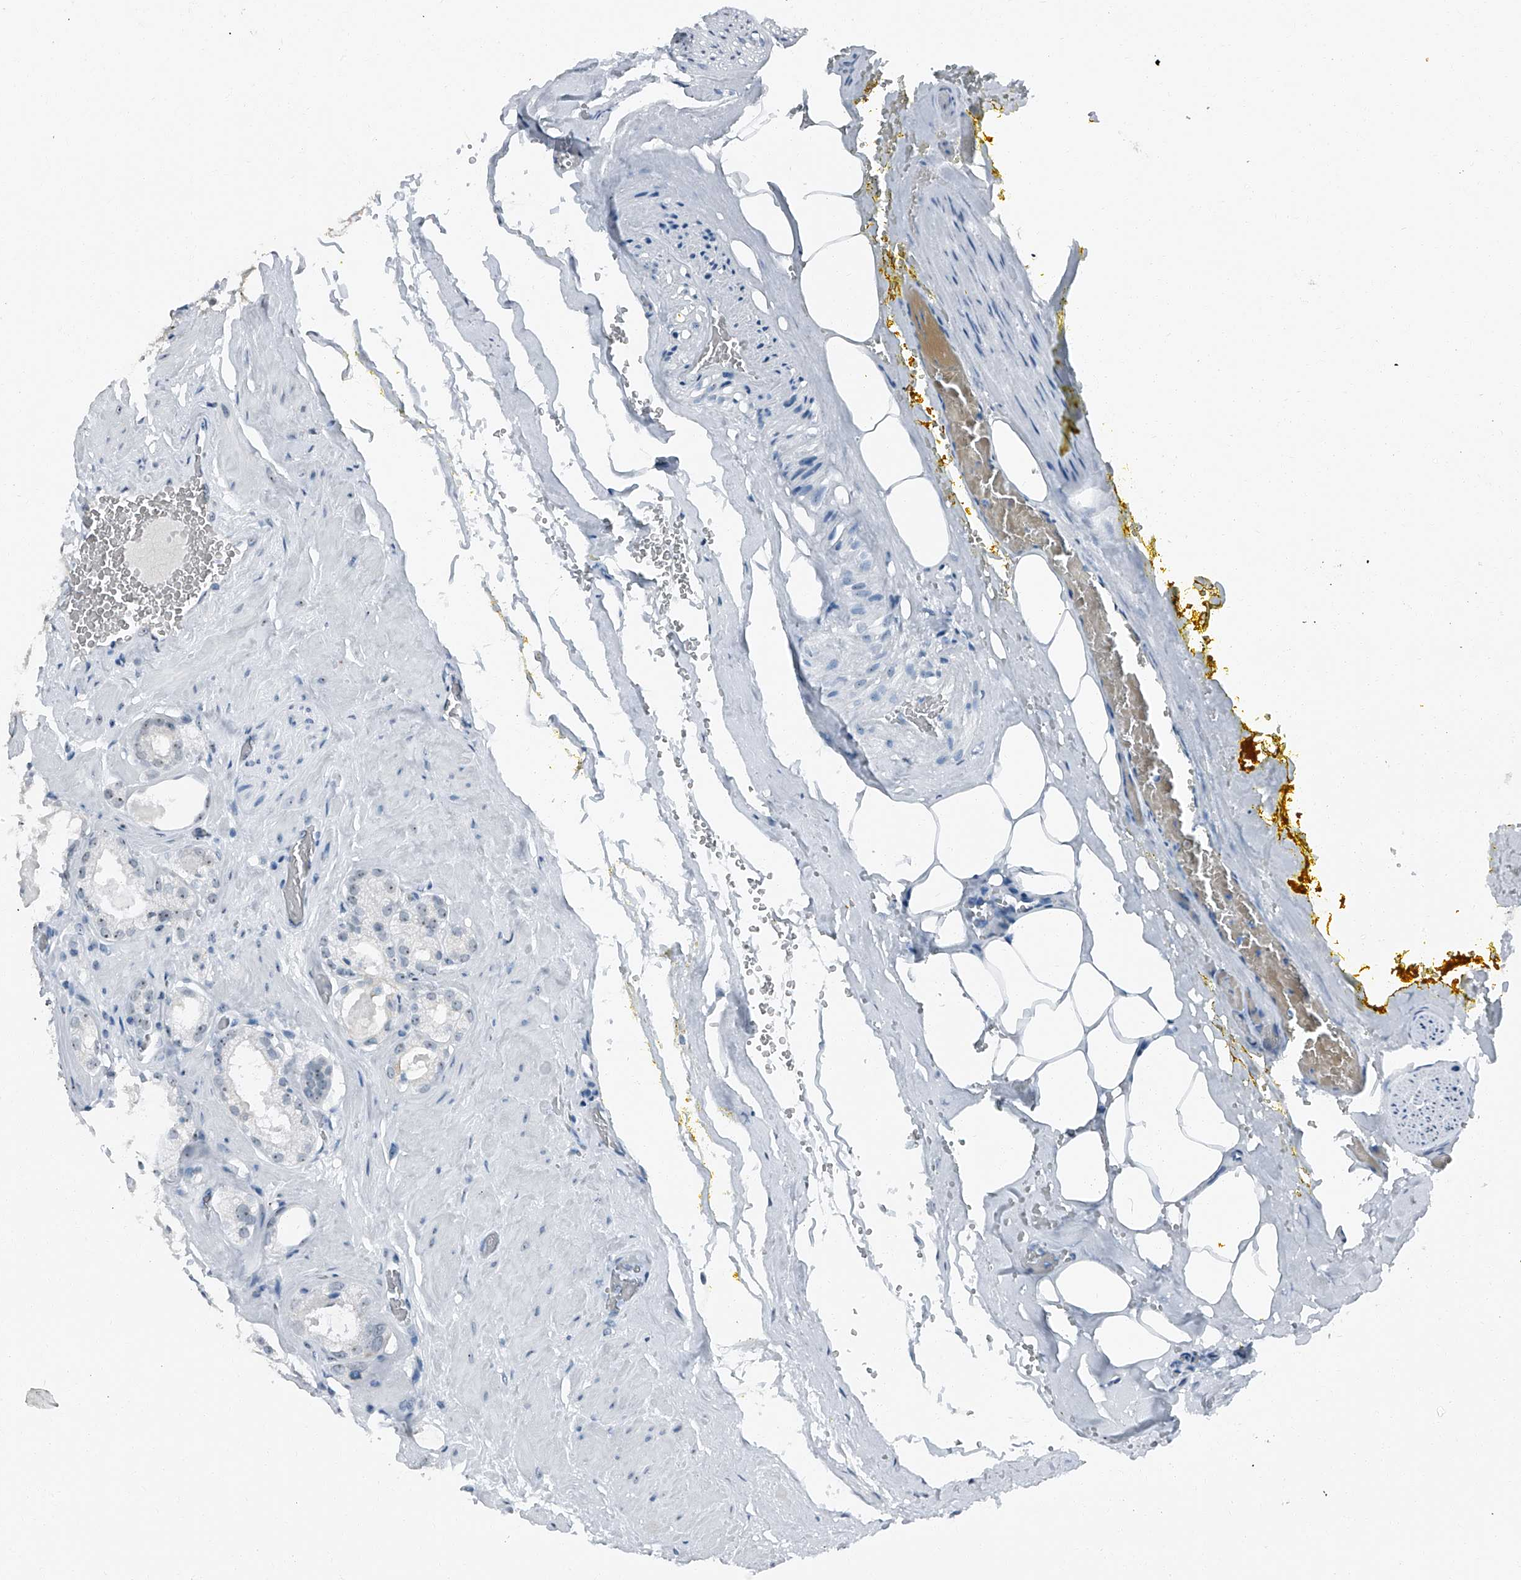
{"staining": {"intensity": "weak", "quantity": ">75%", "location": "nuclear"}, "tissue": "prostate cancer", "cell_type": "Tumor cells", "image_type": "cancer", "snomed": [{"axis": "morphology", "description": "Adenocarcinoma, High grade"}, {"axis": "topography", "description": "Prostate"}], "caption": "An image of human prostate cancer (high-grade adenocarcinoma) stained for a protein displays weak nuclear brown staining in tumor cells.", "gene": "TCOF1", "patient": {"sex": "male", "age": 64}}